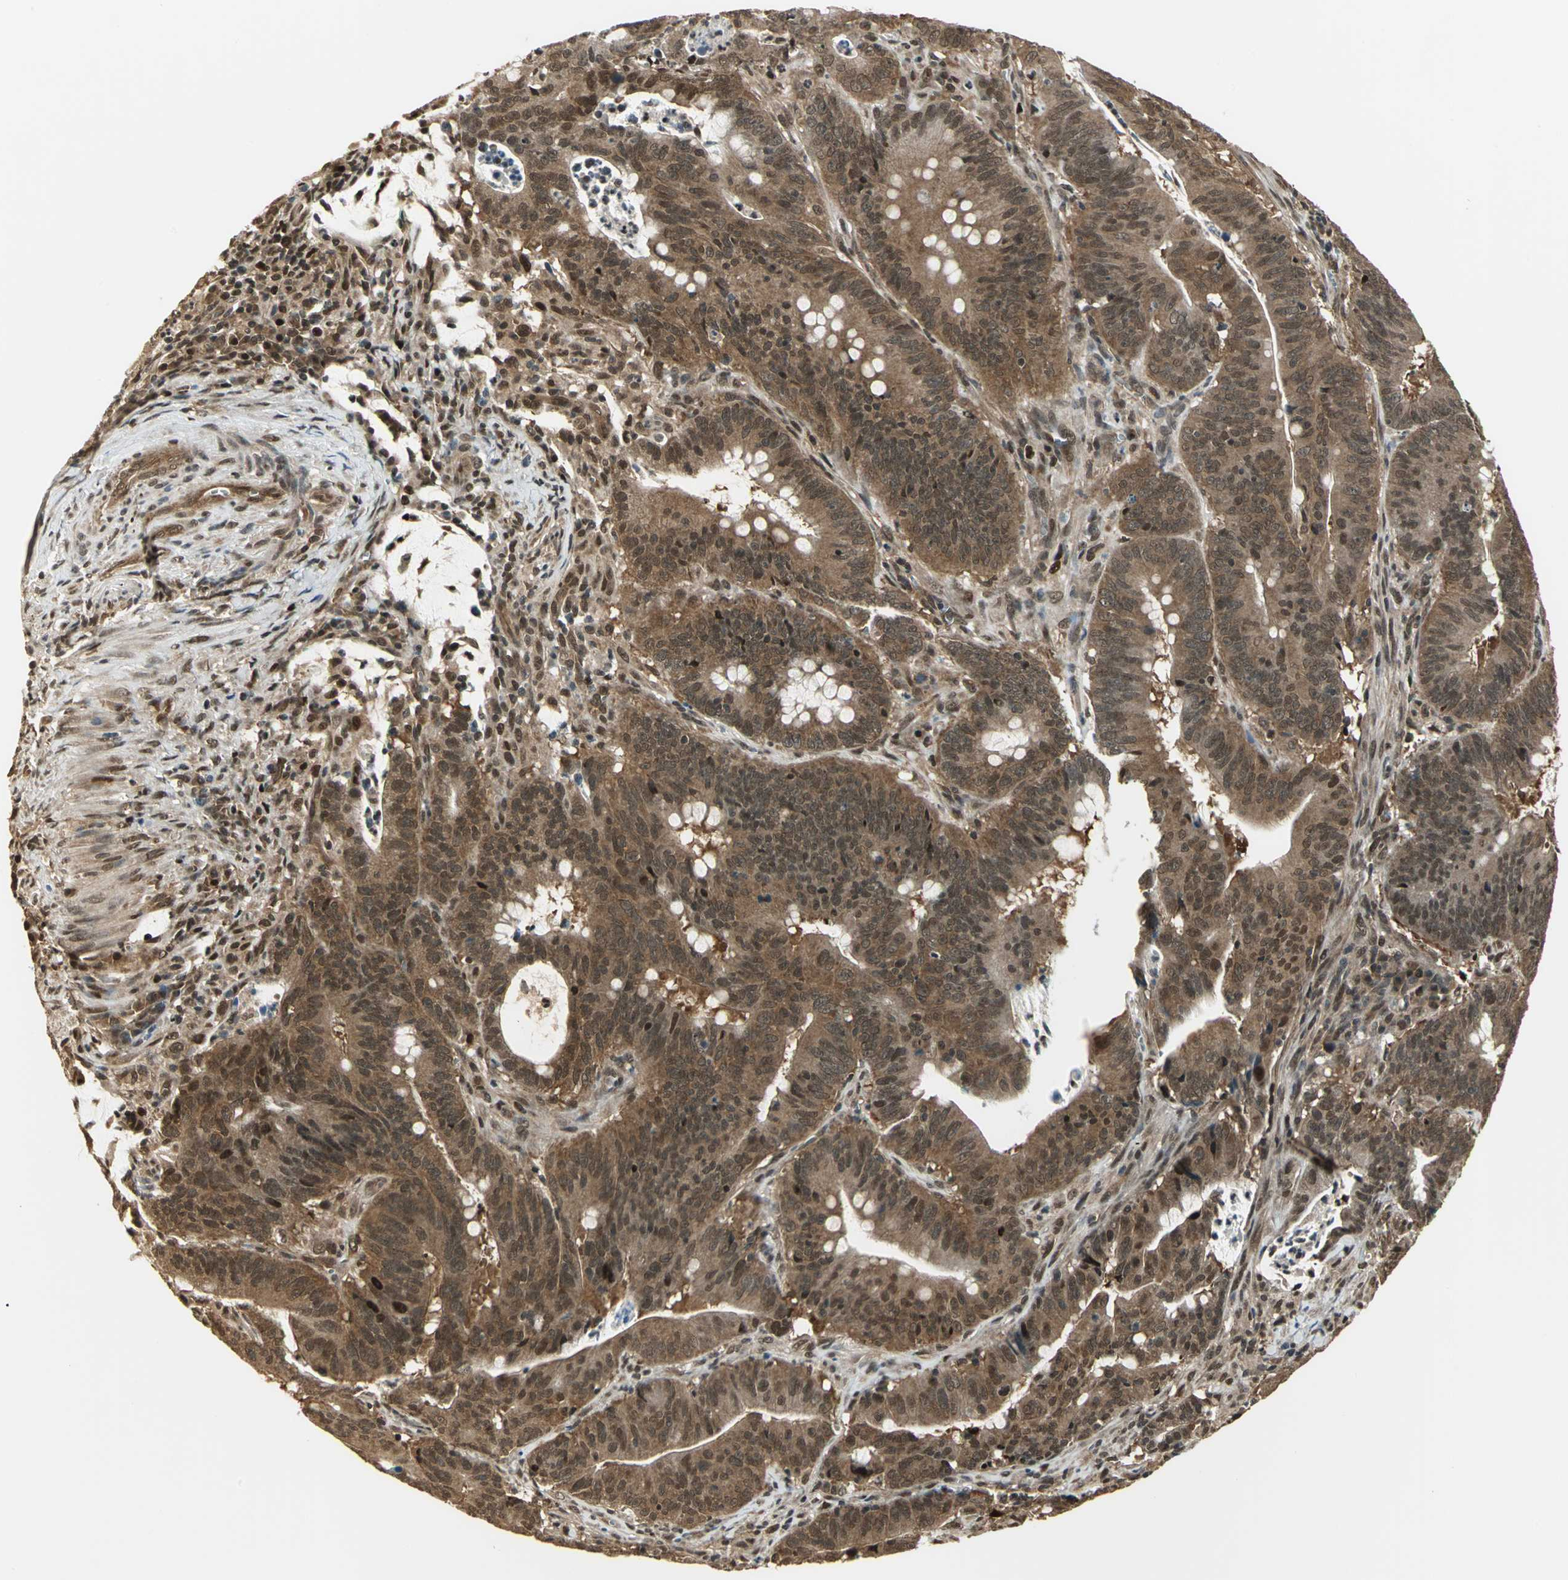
{"staining": {"intensity": "strong", "quantity": ">75%", "location": "cytoplasmic/membranous,nuclear"}, "tissue": "colorectal cancer", "cell_type": "Tumor cells", "image_type": "cancer", "snomed": [{"axis": "morphology", "description": "Adenocarcinoma, NOS"}, {"axis": "topography", "description": "Colon"}], "caption": "Colorectal cancer stained with a protein marker demonstrates strong staining in tumor cells.", "gene": "PSMC3", "patient": {"sex": "male", "age": 45}}